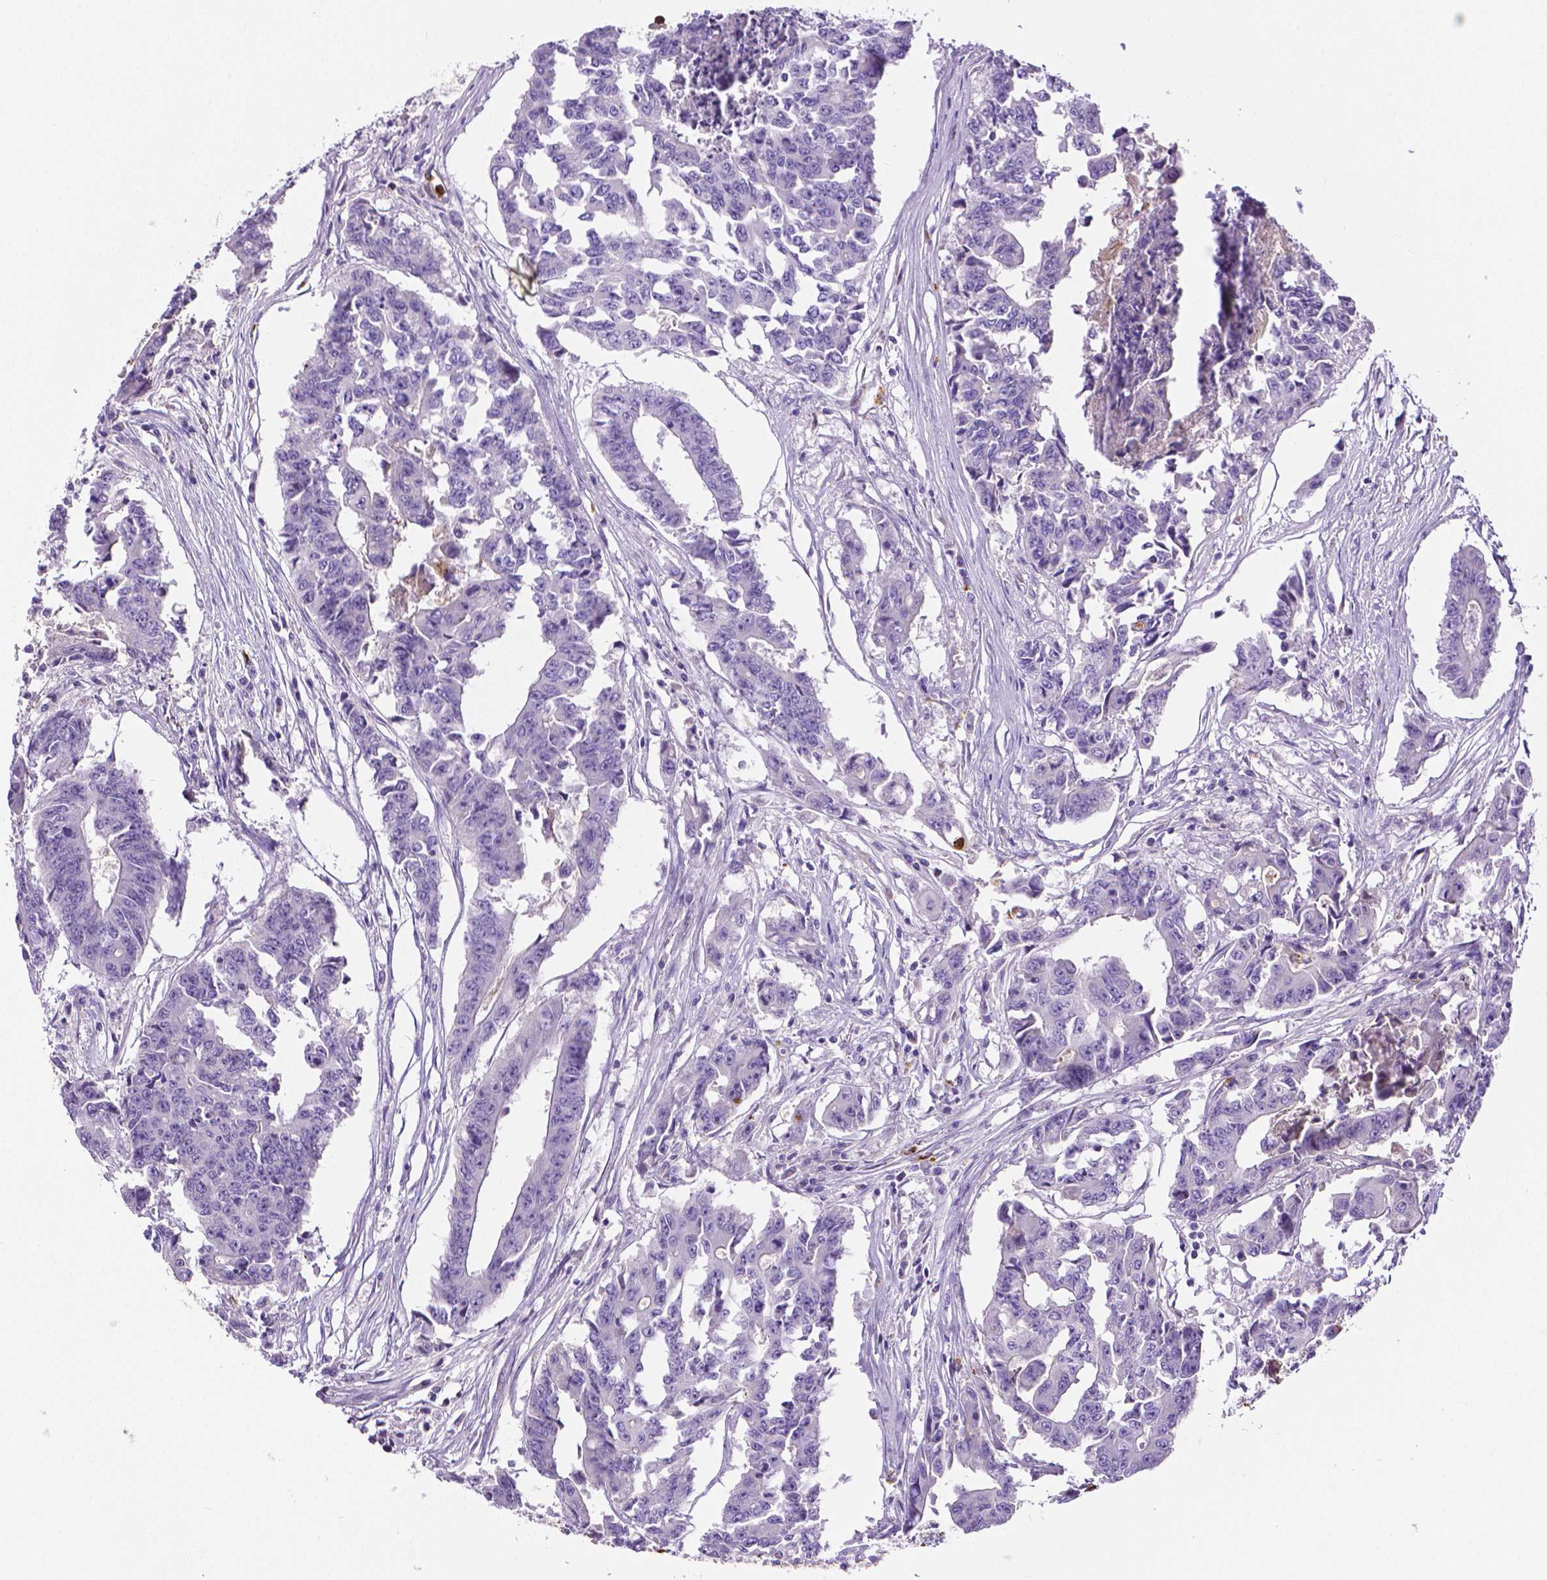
{"staining": {"intensity": "negative", "quantity": "none", "location": "none"}, "tissue": "colorectal cancer", "cell_type": "Tumor cells", "image_type": "cancer", "snomed": [{"axis": "morphology", "description": "Adenocarcinoma, NOS"}, {"axis": "topography", "description": "Rectum"}], "caption": "A photomicrograph of human adenocarcinoma (colorectal) is negative for staining in tumor cells. (Immunohistochemistry (ihc), brightfield microscopy, high magnification).", "gene": "MMP9", "patient": {"sex": "male", "age": 54}}